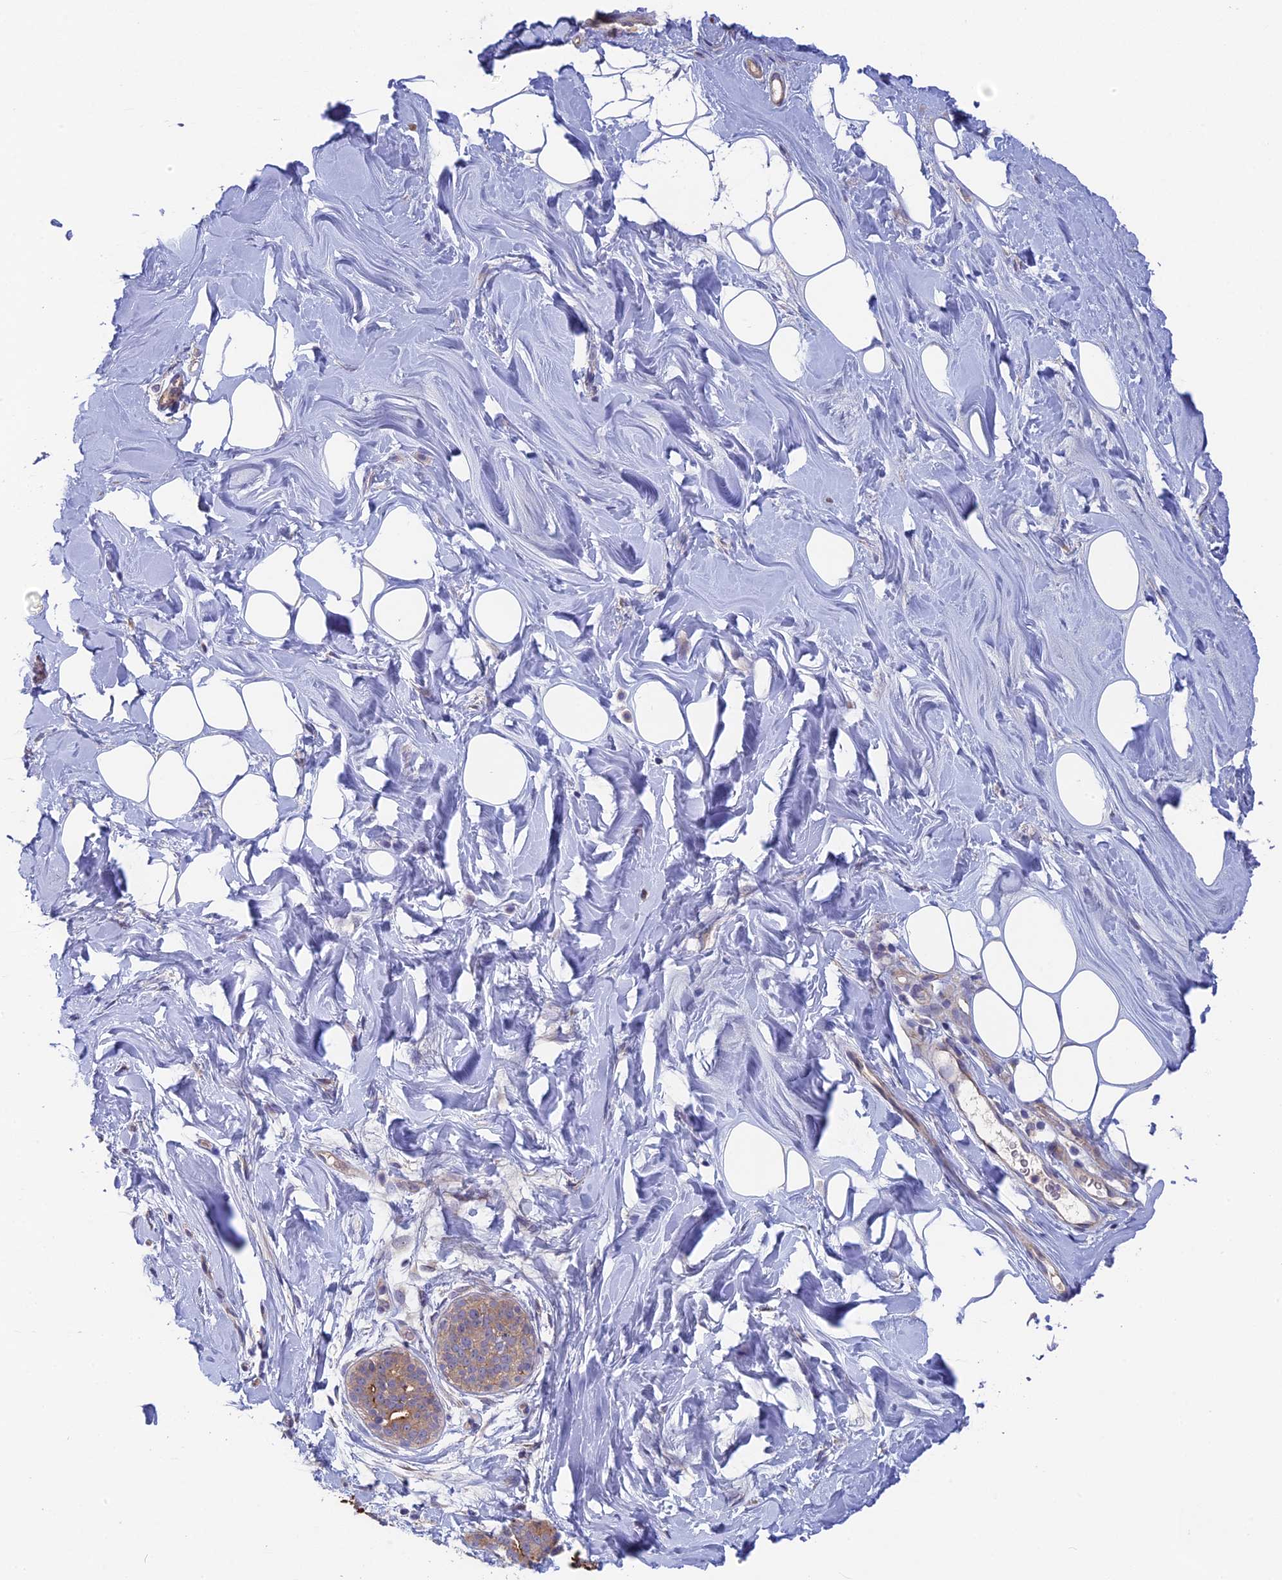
{"staining": {"intensity": "negative", "quantity": "none", "location": "none"}, "tissue": "adipose tissue", "cell_type": "Adipocytes", "image_type": "normal", "snomed": [{"axis": "morphology", "description": "Normal tissue, NOS"}, {"axis": "topography", "description": "Breast"}], "caption": "Immunohistochemistry of normal human adipose tissue exhibits no expression in adipocytes.", "gene": "TENT4B", "patient": {"sex": "female", "age": 26}}